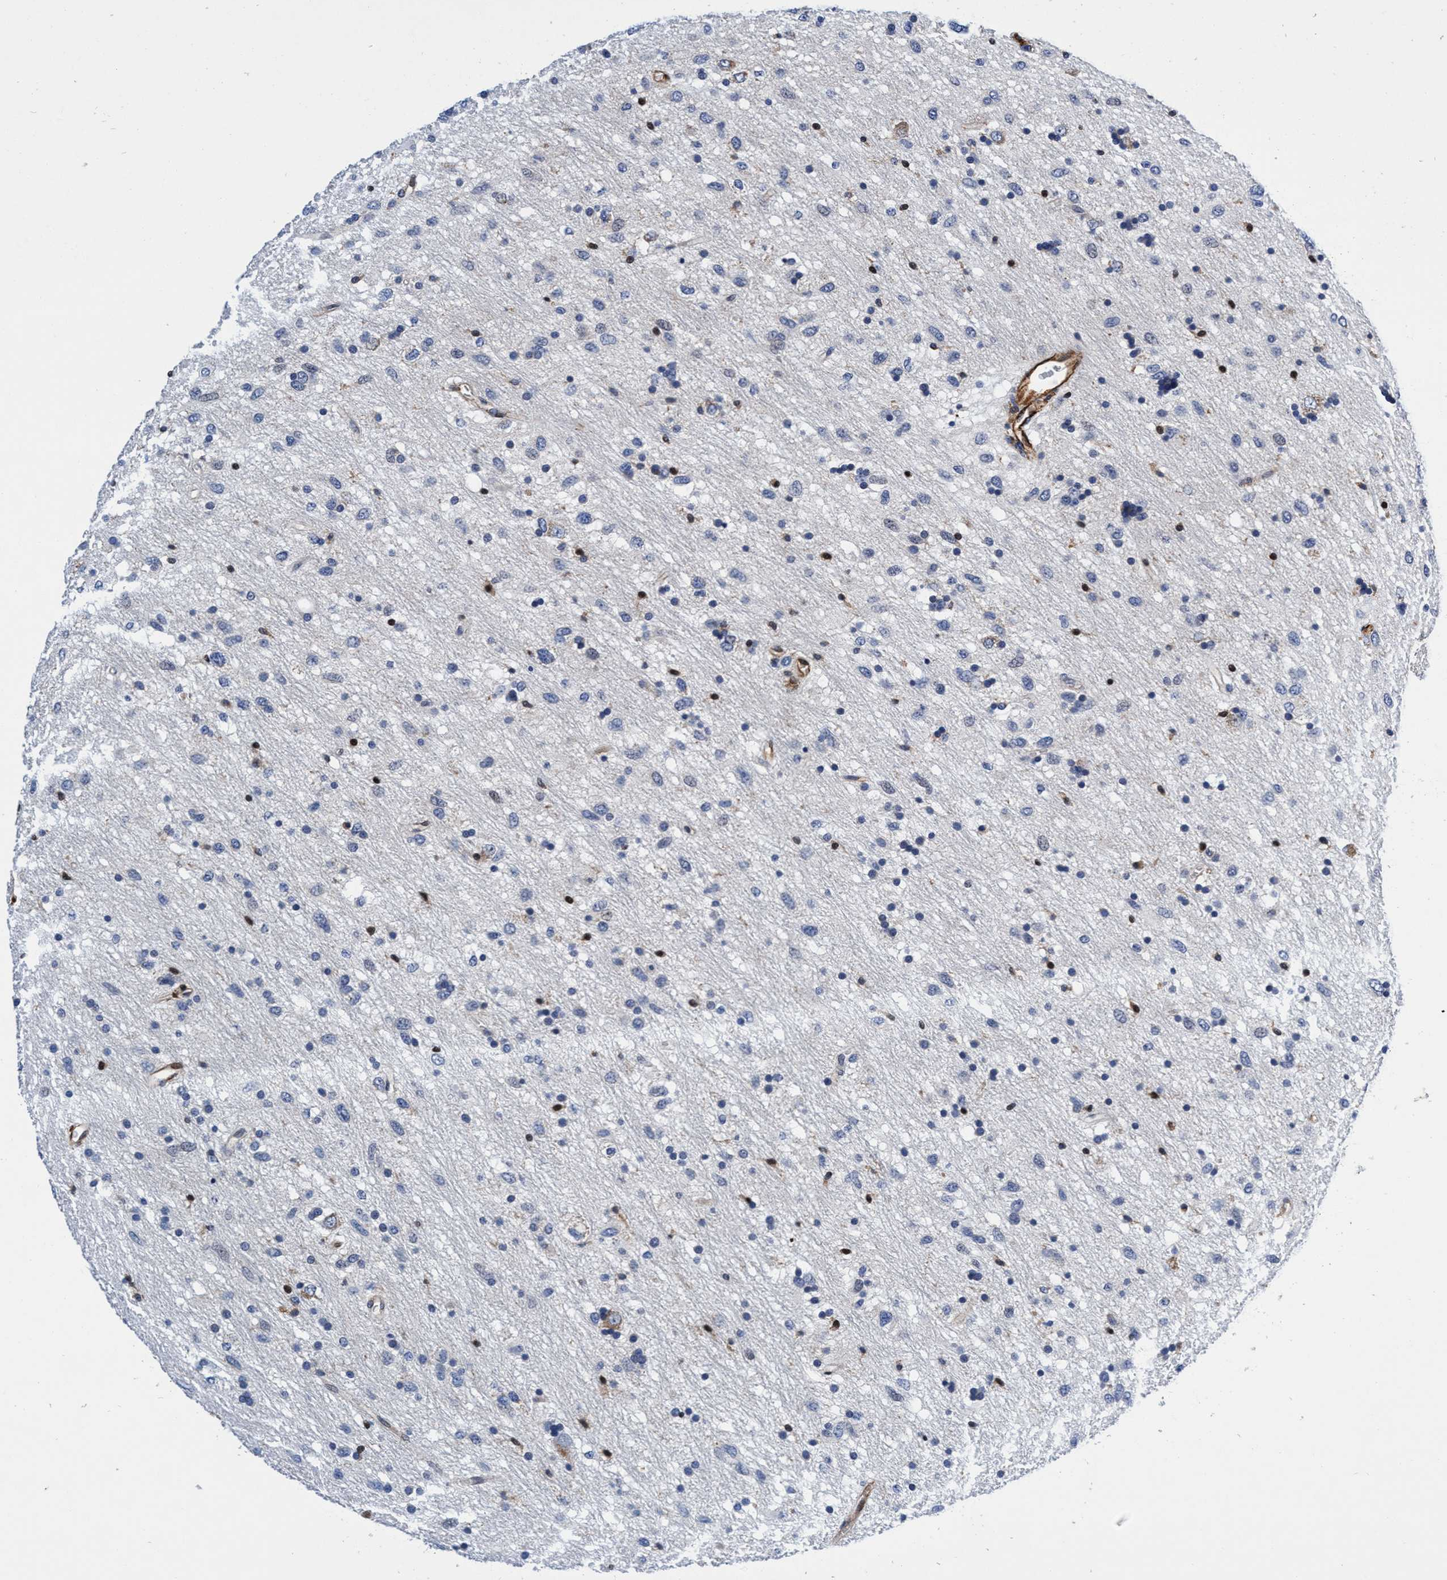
{"staining": {"intensity": "negative", "quantity": "none", "location": "none"}, "tissue": "glioma", "cell_type": "Tumor cells", "image_type": "cancer", "snomed": [{"axis": "morphology", "description": "Glioma, malignant, Low grade"}, {"axis": "topography", "description": "Brain"}], "caption": "The immunohistochemistry (IHC) micrograph has no significant expression in tumor cells of glioma tissue.", "gene": "UBALD2", "patient": {"sex": "male", "age": 77}}